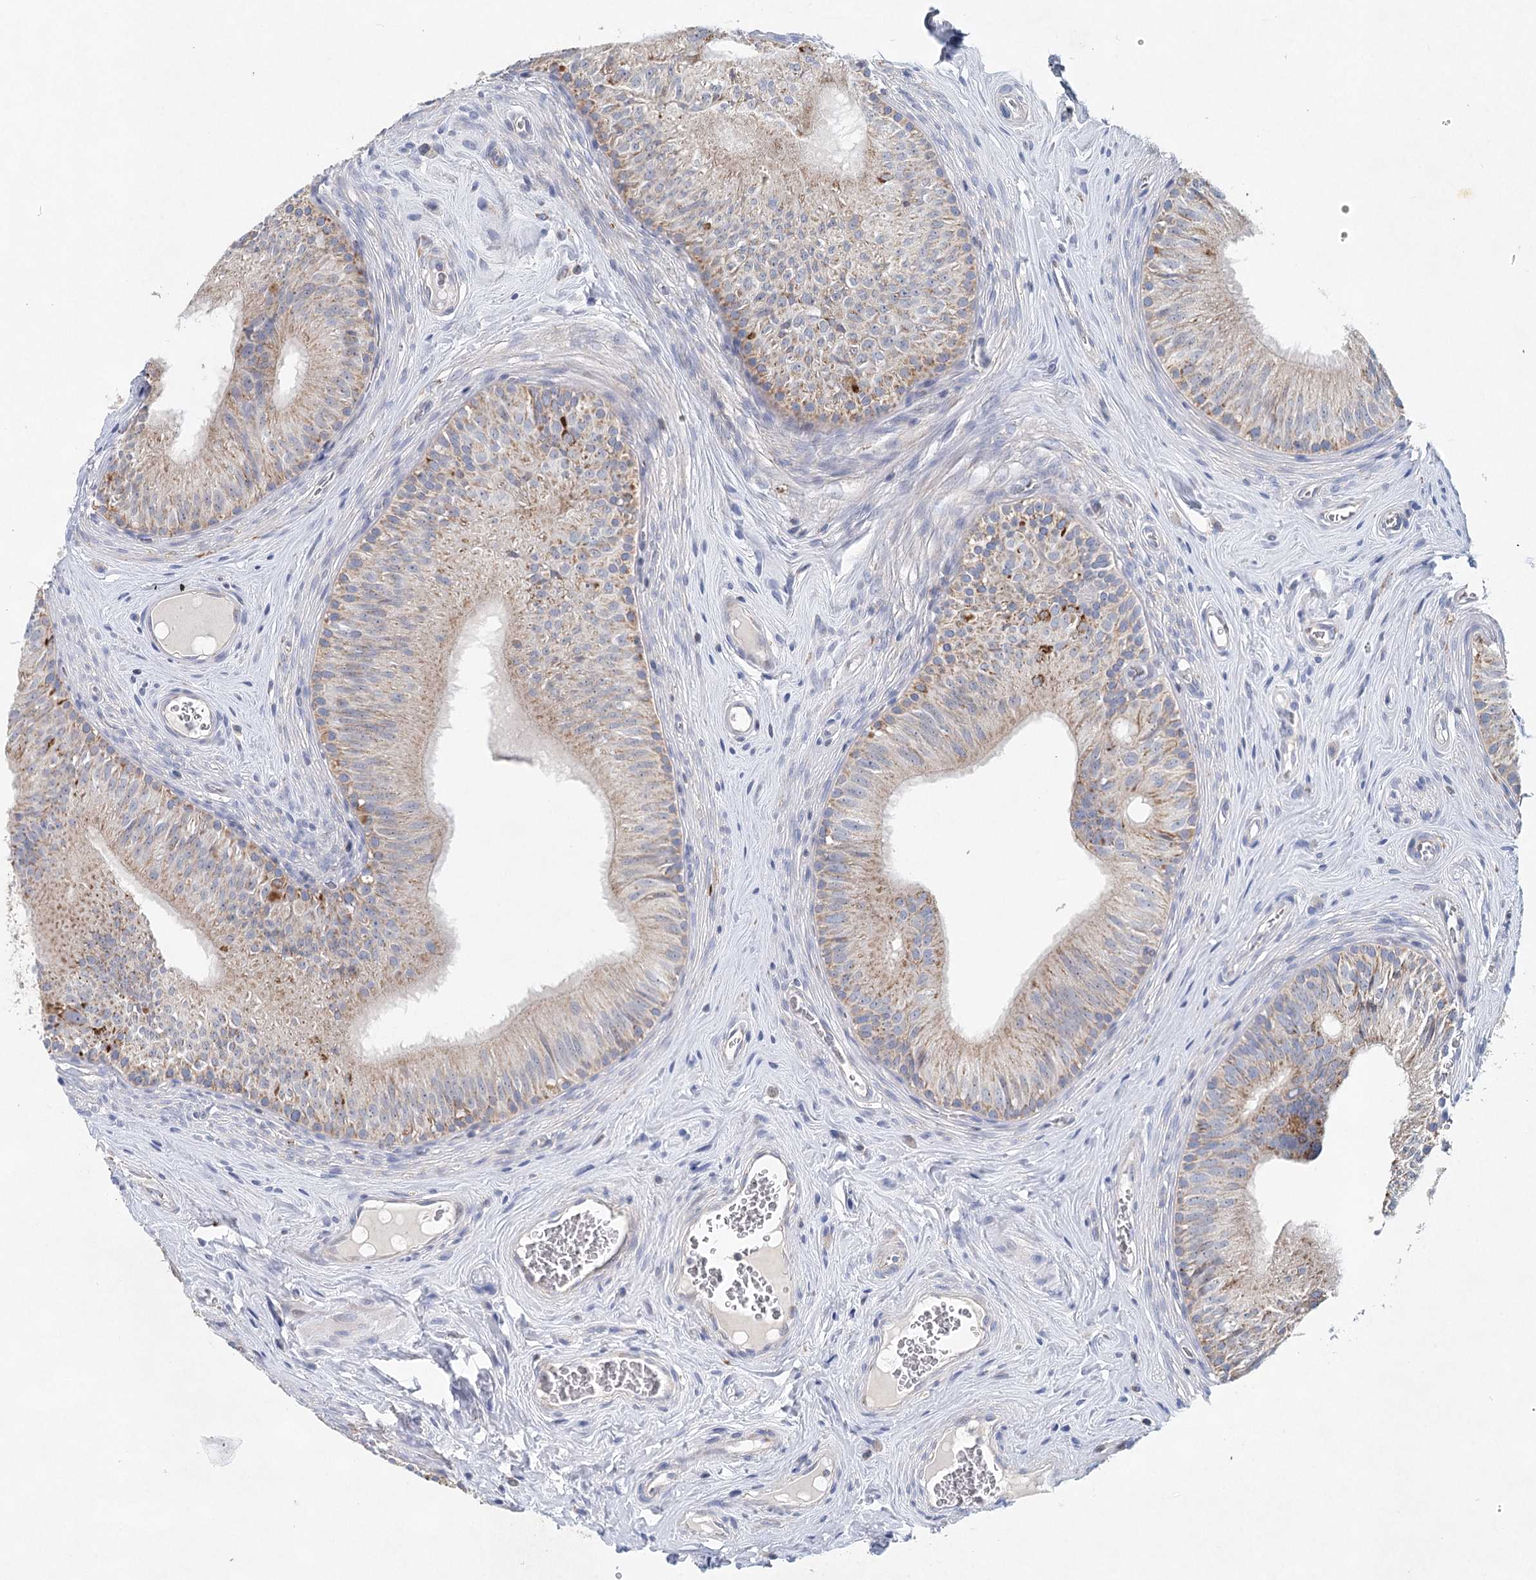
{"staining": {"intensity": "moderate", "quantity": "<25%", "location": "cytoplasmic/membranous"}, "tissue": "epididymis", "cell_type": "Glandular cells", "image_type": "normal", "snomed": [{"axis": "morphology", "description": "Normal tissue, NOS"}, {"axis": "topography", "description": "Epididymis"}], "caption": "Benign epididymis was stained to show a protein in brown. There is low levels of moderate cytoplasmic/membranous staining in about <25% of glandular cells.", "gene": "XPO6", "patient": {"sex": "male", "age": 46}}